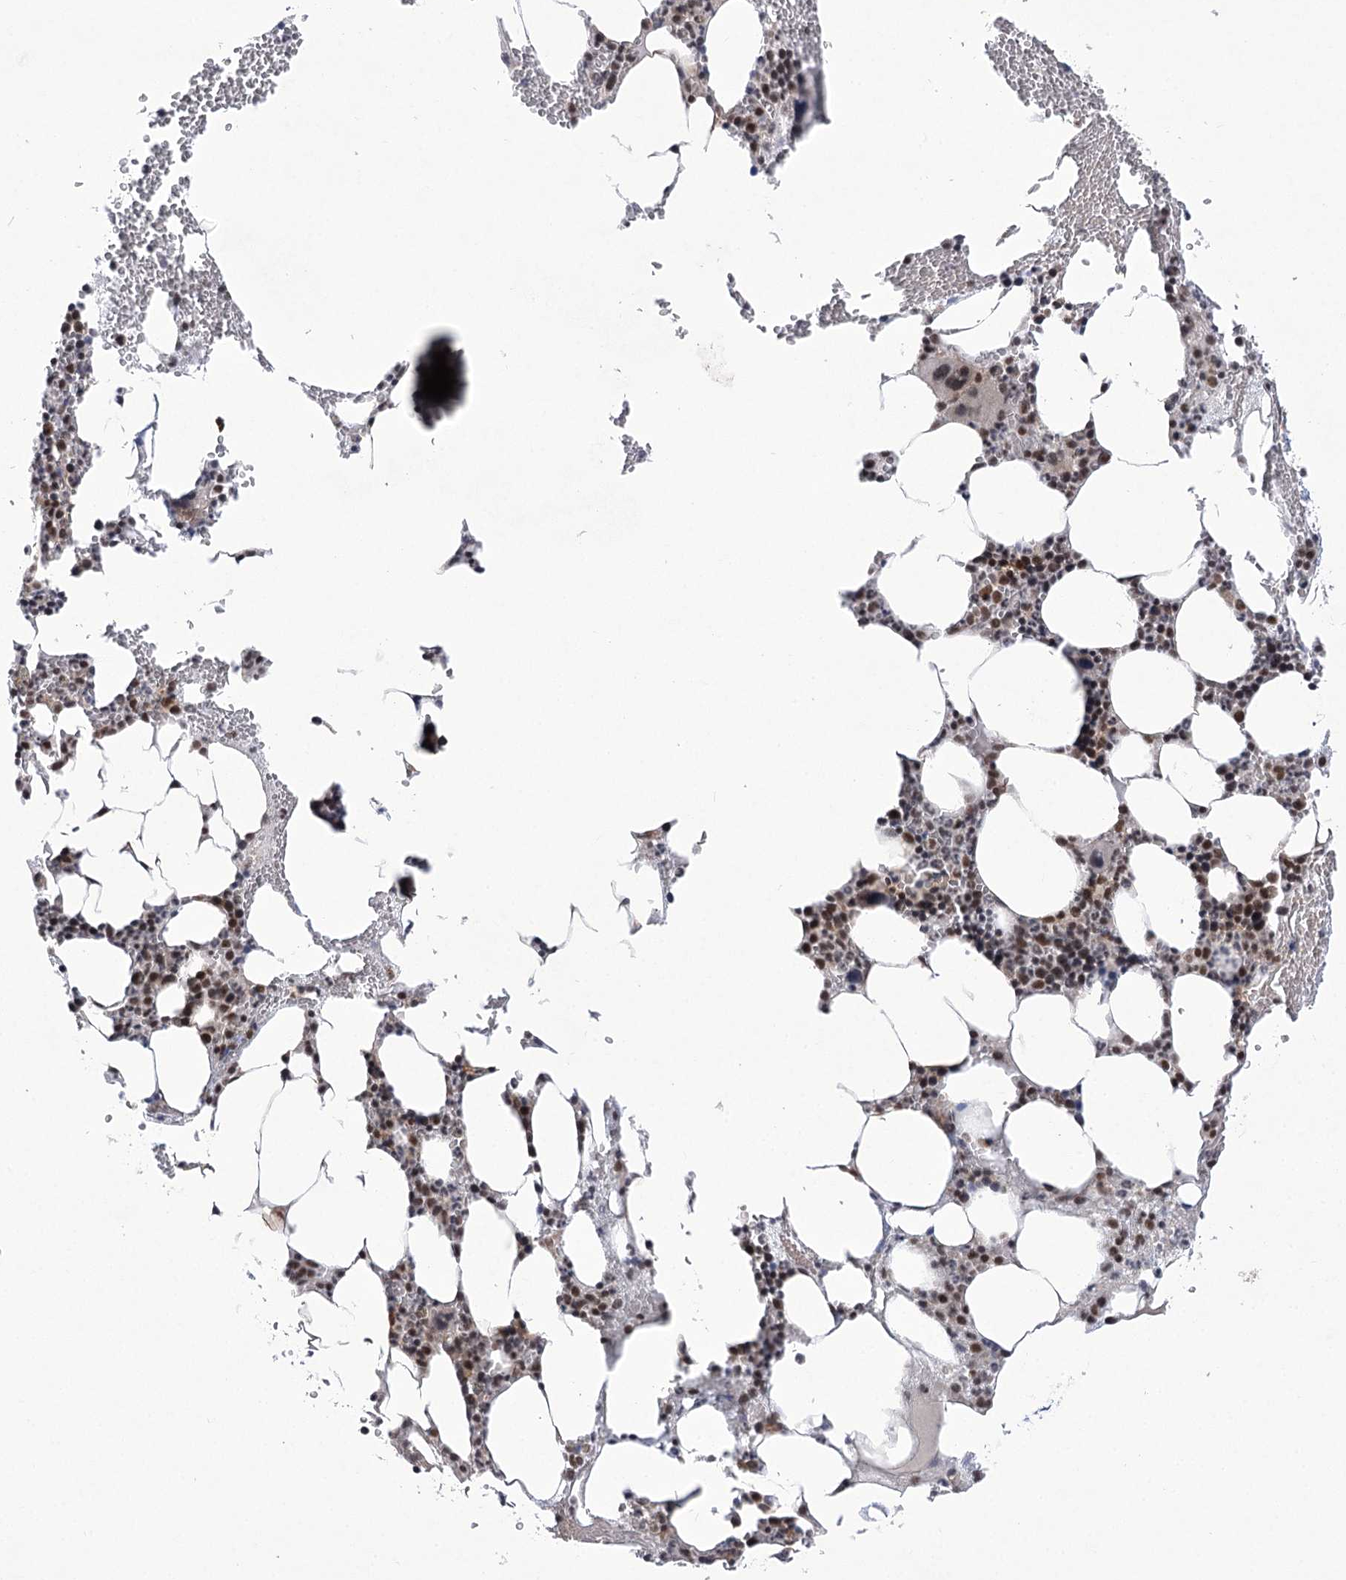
{"staining": {"intensity": "moderate", "quantity": ">75%", "location": "nuclear"}, "tissue": "bone marrow", "cell_type": "Hematopoietic cells", "image_type": "normal", "snomed": [{"axis": "morphology", "description": "Normal tissue, NOS"}, {"axis": "morphology", "description": "Inflammation, NOS"}, {"axis": "topography", "description": "Bone marrow"}], "caption": "This image shows immunohistochemistry (IHC) staining of benign human bone marrow, with medium moderate nuclear staining in approximately >75% of hematopoietic cells.", "gene": "ZMAT2", "patient": {"sex": "female", "age": 78}}